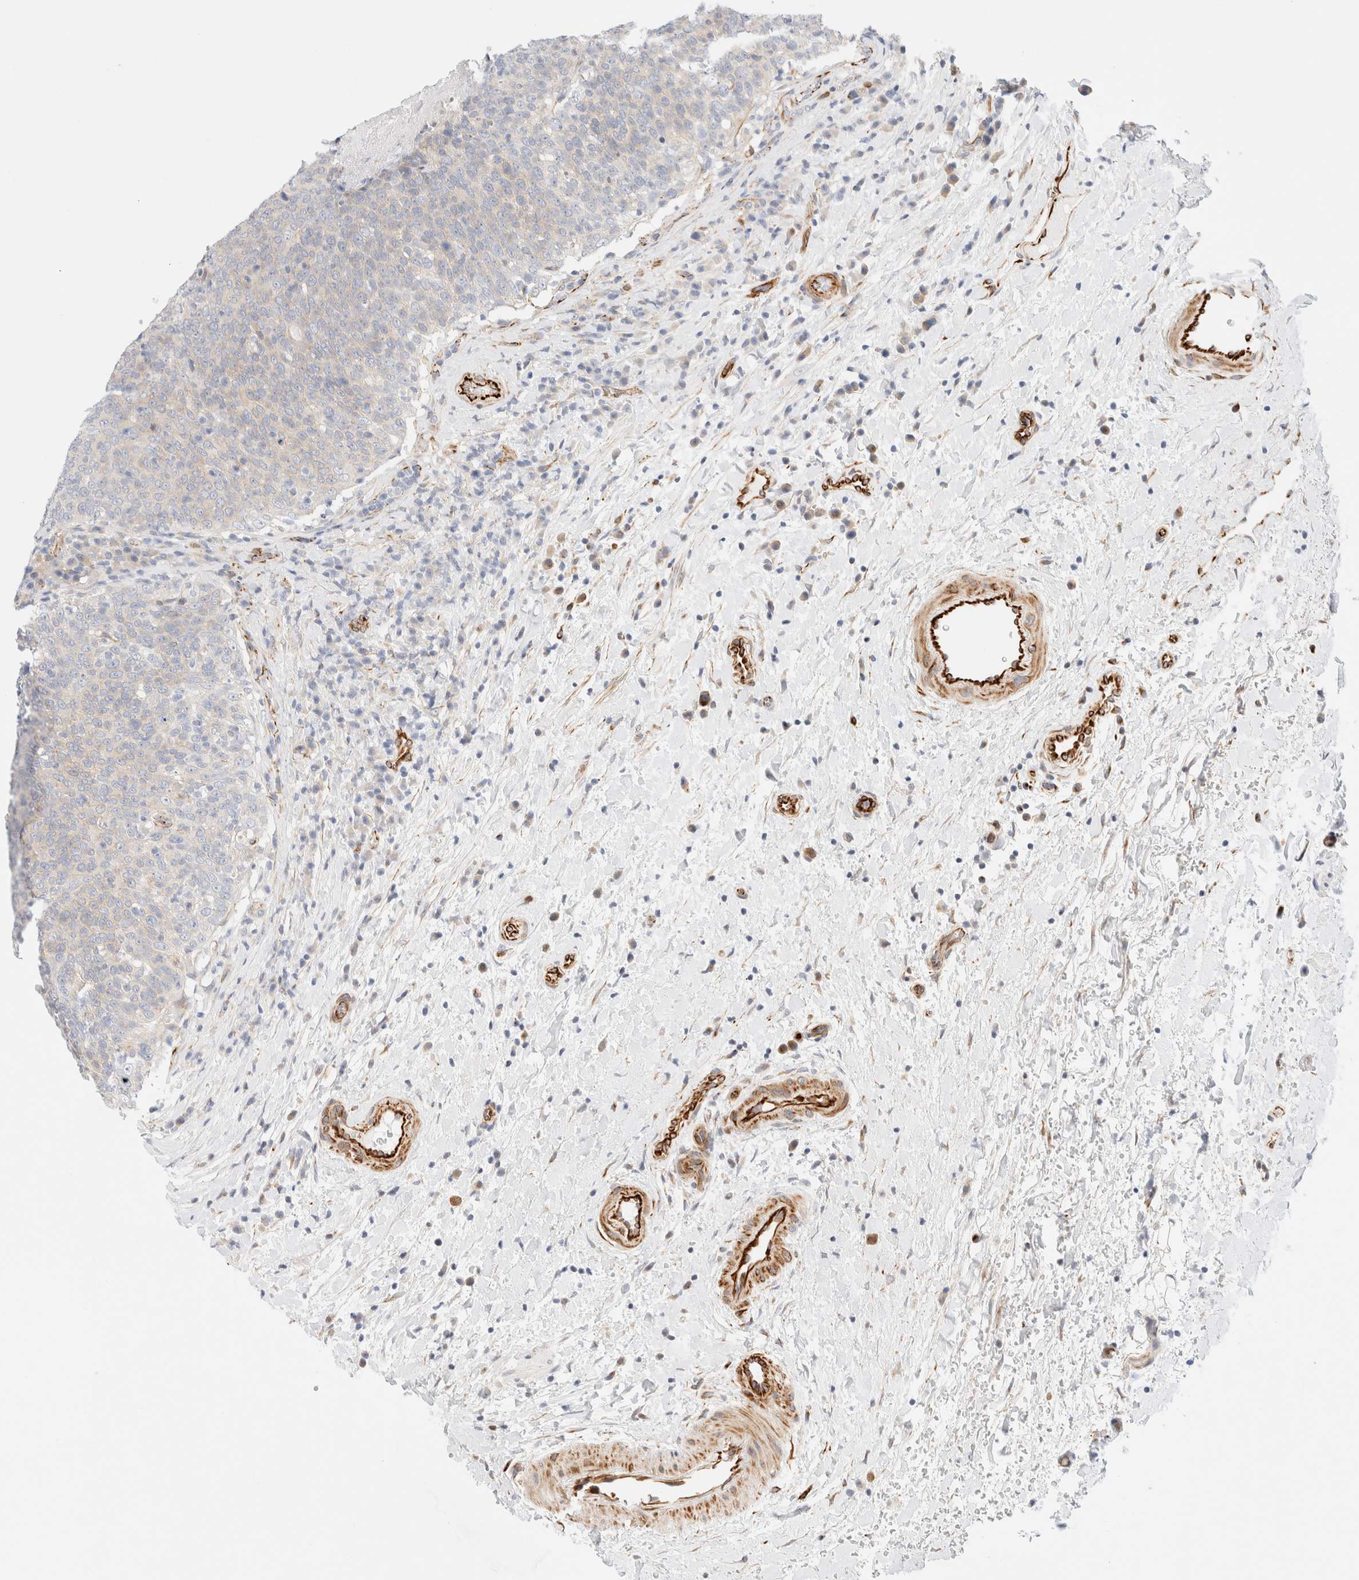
{"staining": {"intensity": "negative", "quantity": "none", "location": "none"}, "tissue": "head and neck cancer", "cell_type": "Tumor cells", "image_type": "cancer", "snomed": [{"axis": "morphology", "description": "Squamous cell carcinoma, NOS"}, {"axis": "morphology", "description": "Squamous cell carcinoma, metastatic, NOS"}, {"axis": "topography", "description": "Lymph node"}, {"axis": "topography", "description": "Head-Neck"}], "caption": "DAB (3,3'-diaminobenzidine) immunohistochemical staining of head and neck squamous cell carcinoma displays no significant positivity in tumor cells. The staining is performed using DAB brown chromogen with nuclei counter-stained in using hematoxylin.", "gene": "SLC25A48", "patient": {"sex": "male", "age": 62}}